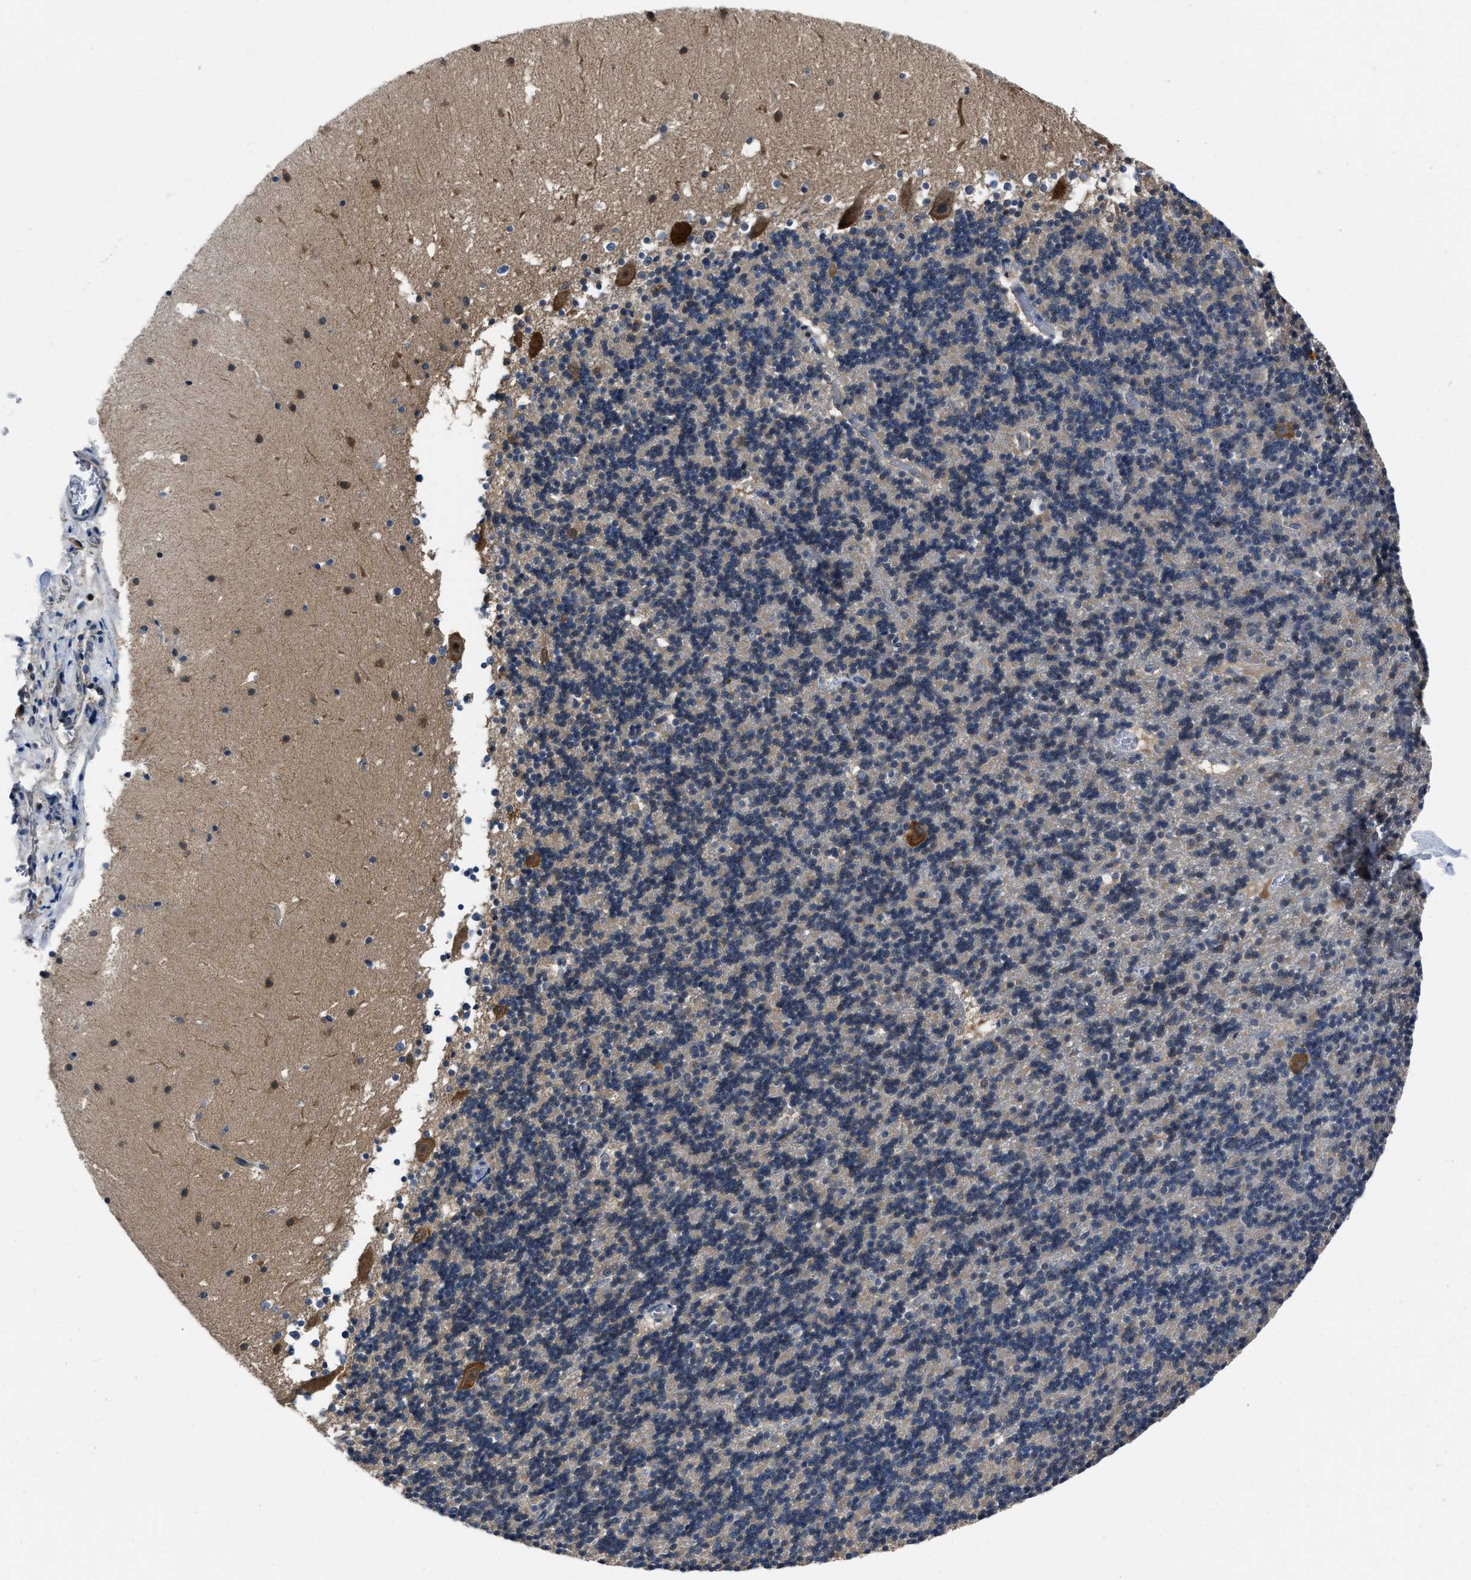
{"staining": {"intensity": "negative", "quantity": "none", "location": "none"}, "tissue": "cerebellum", "cell_type": "Cells in granular layer", "image_type": "normal", "snomed": [{"axis": "morphology", "description": "Normal tissue, NOS"}, {"axis": "topography", "description": "Cerebellum"}], "caption": "DAB immunohistochemical staining of benign cerebellum displays no significant positivity in cells in granular layer. (Brightfield microscopy of DAB (3,3'-diaminobenzidine) immunohistochemistry (IHC) at high magnification).", "gene": "YARS1", "patient": {"sex": "male", "age": 45}}